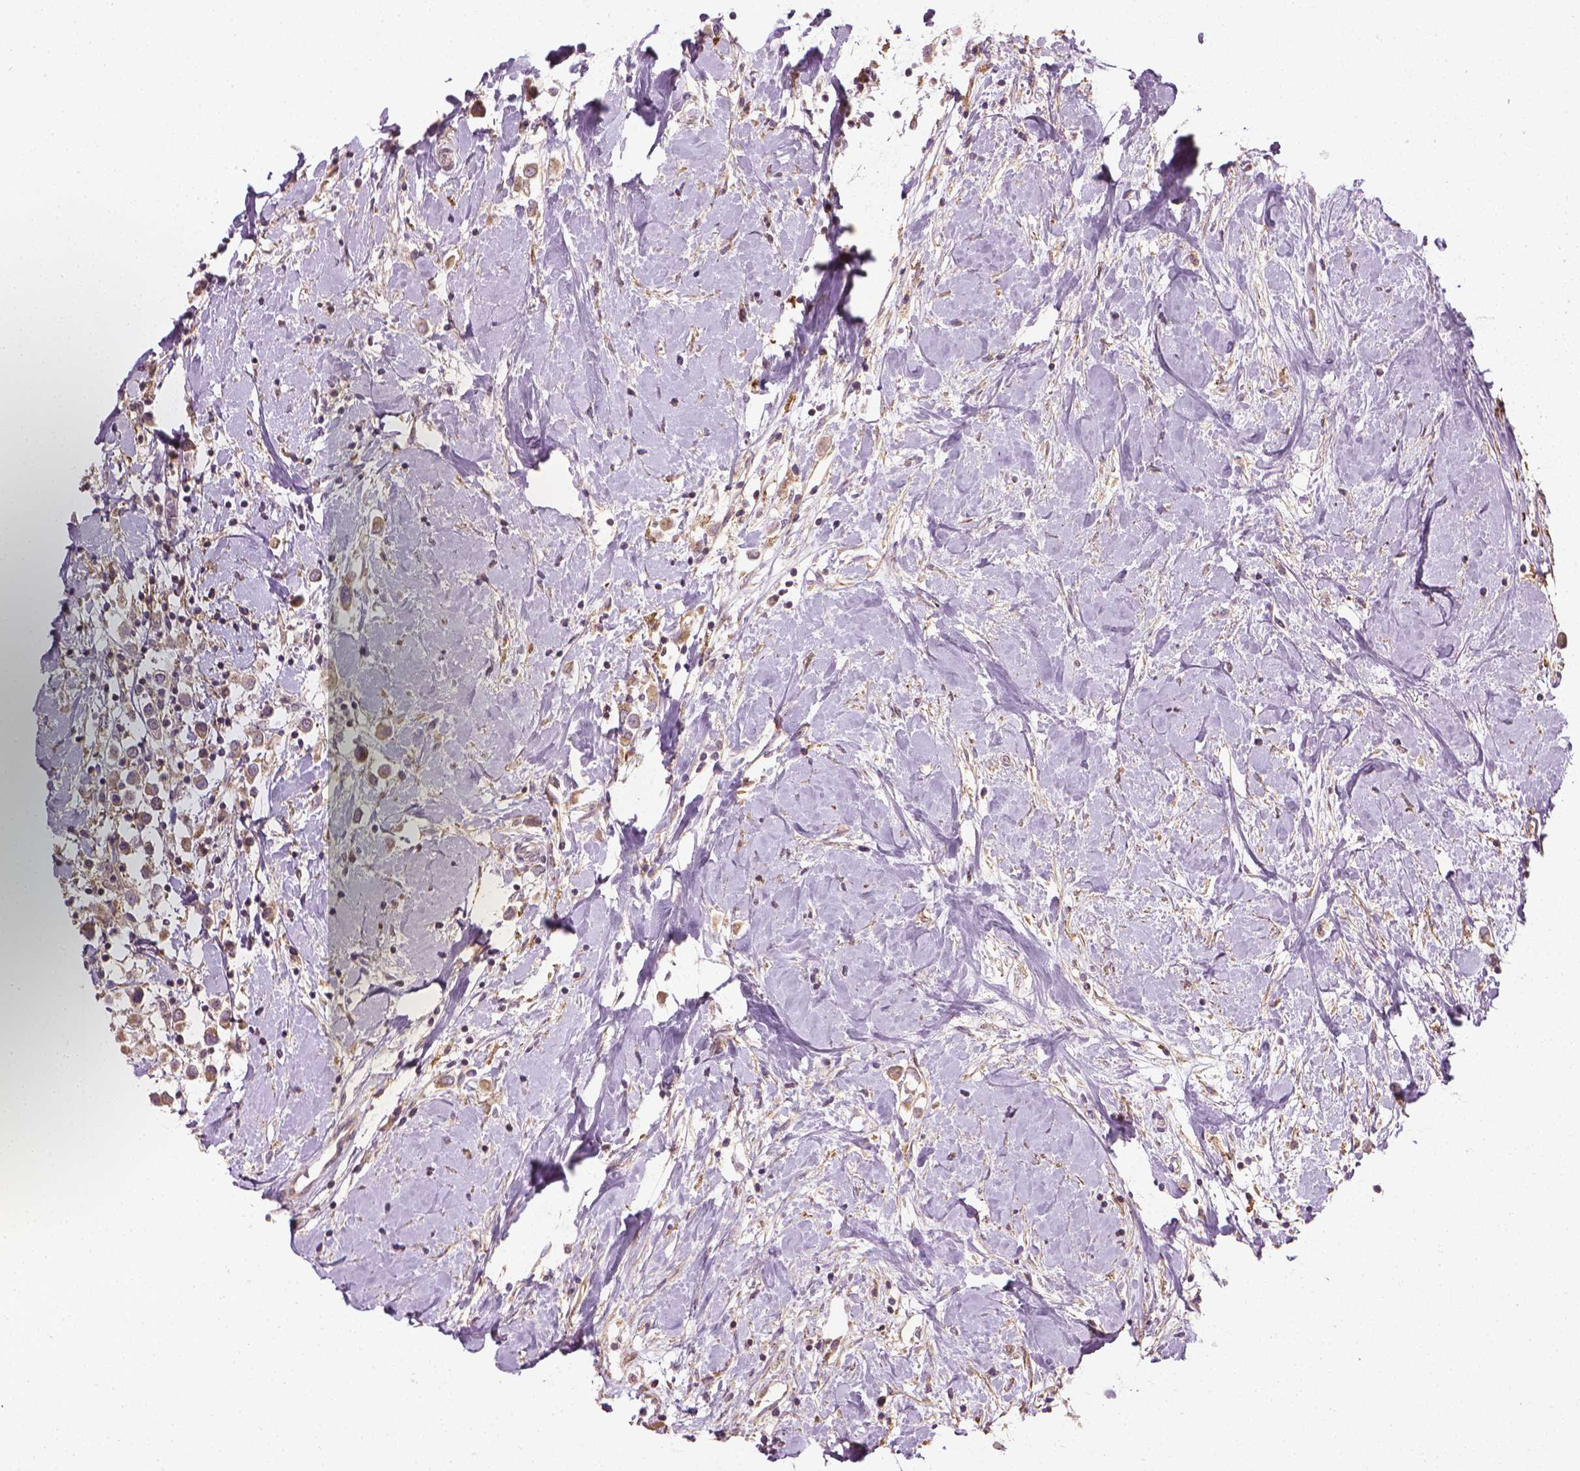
{"staining": {"intensity": "moderate", "quantity": ">75%", "location": "cytoplasmic/membranous"}, "tissue": "breast cancer", "cell_type": "Tumor cells", "image_type": "cancer", "snomed": [{"axis": "morphology", "description": "Duct carcinoma"}, {"axis": "topography", "description": "Breast"}], "caption": "Immunohistochemical staining of human breast cancer (invasive ductal carcinoma) displays moderate cytoplasmic/membranous protein positivity in about >75% of tumor cells.", "gene": "PRAG1", "patient": {"sex": "female", "age": 61}}